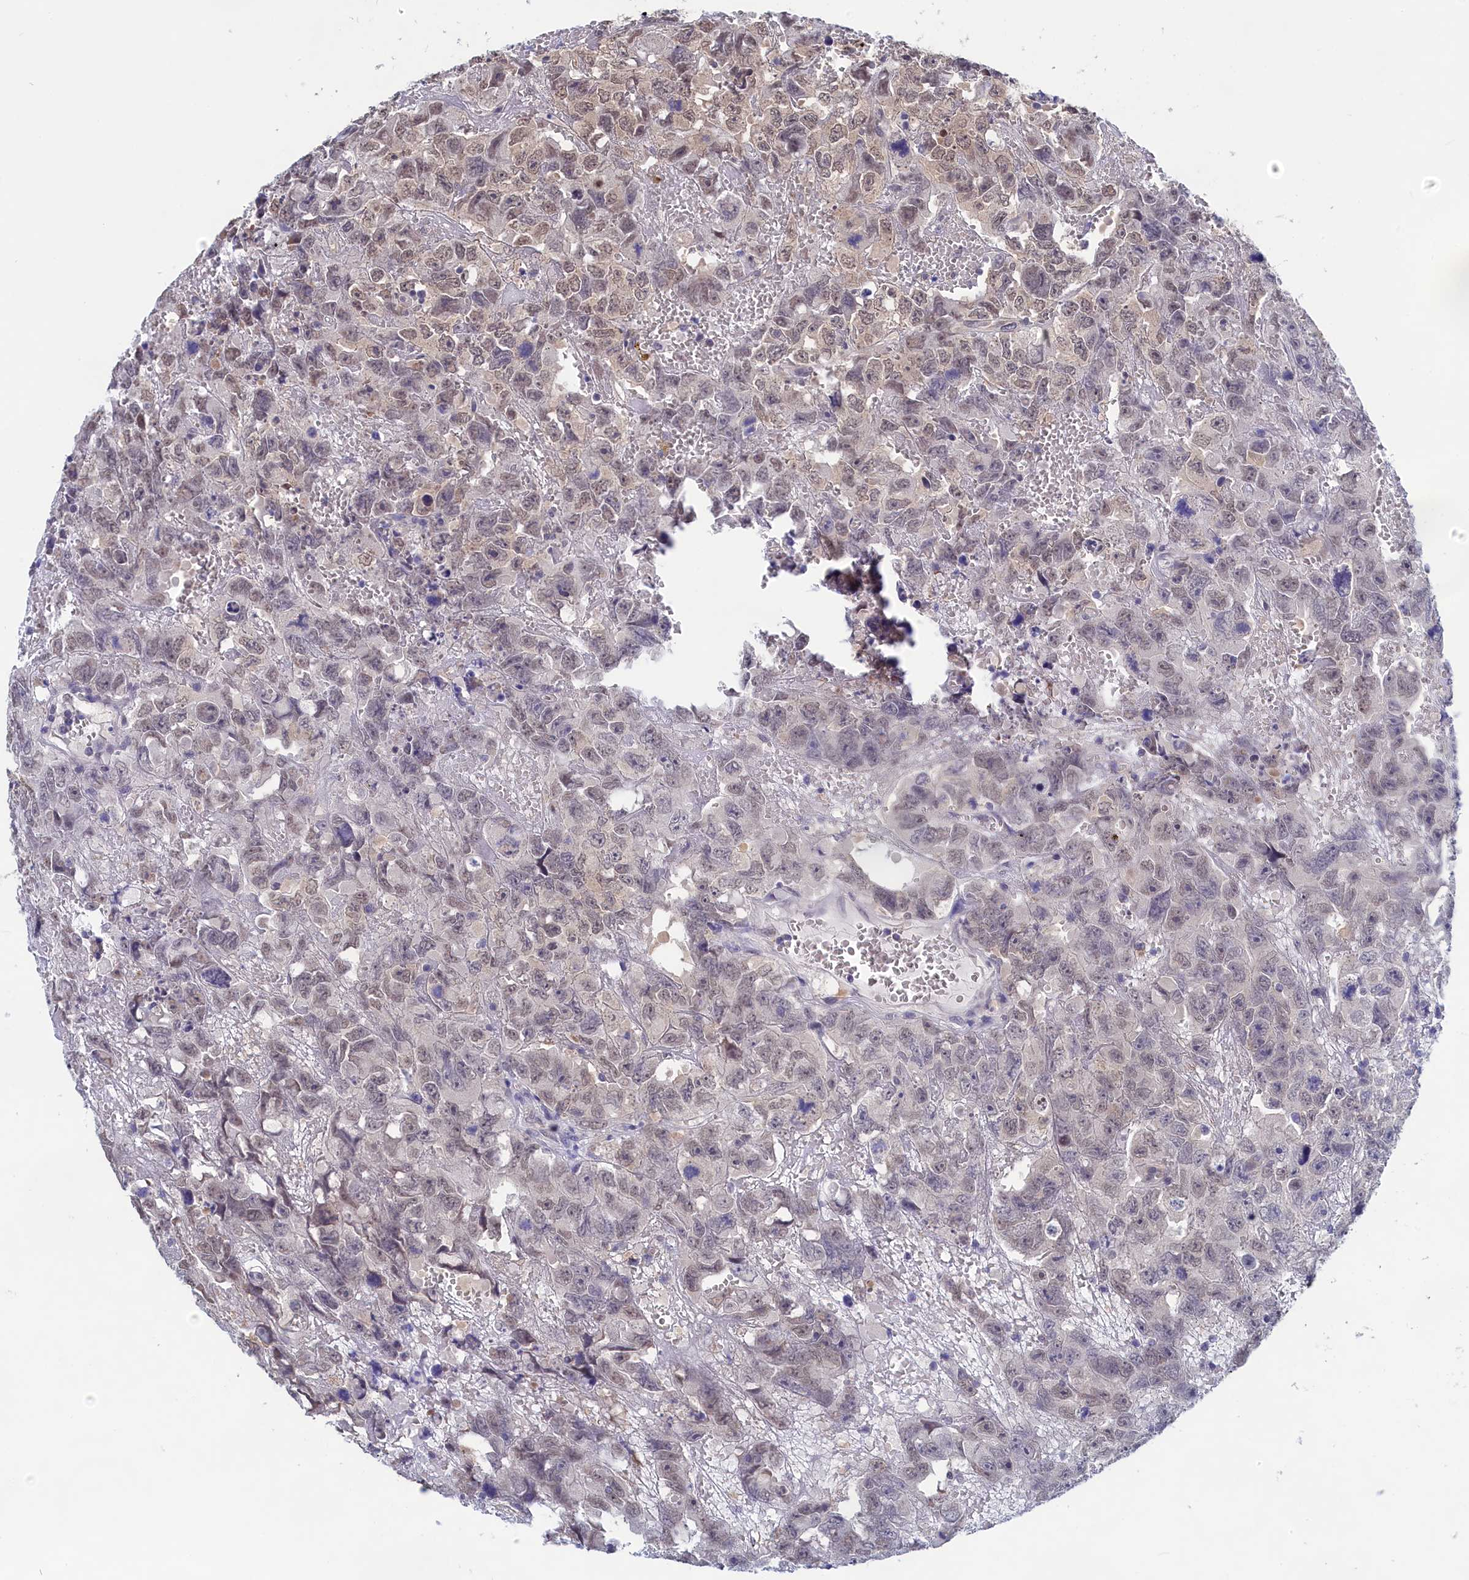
{"staining": {"intensity": "weak", "quantity": "25%-75%", "location": "nuclear"}, "tissue": "testis cancer", "cell_type": "Tumor cells", "image_type": "cancer", "snomed": [{"axis": "morphology", "description": "Carcinoma, Embryonal, NOS"}, {"axis": "topography", "description": "Testis"}], "caption": "Protein expression analysis of testis cancer (embryonal carcinoma) reveals weak nuclear positivity in about 25%-75% of tumor cells.", "gene": "PGP", "patient": {"sex": "male", "age": 45}}